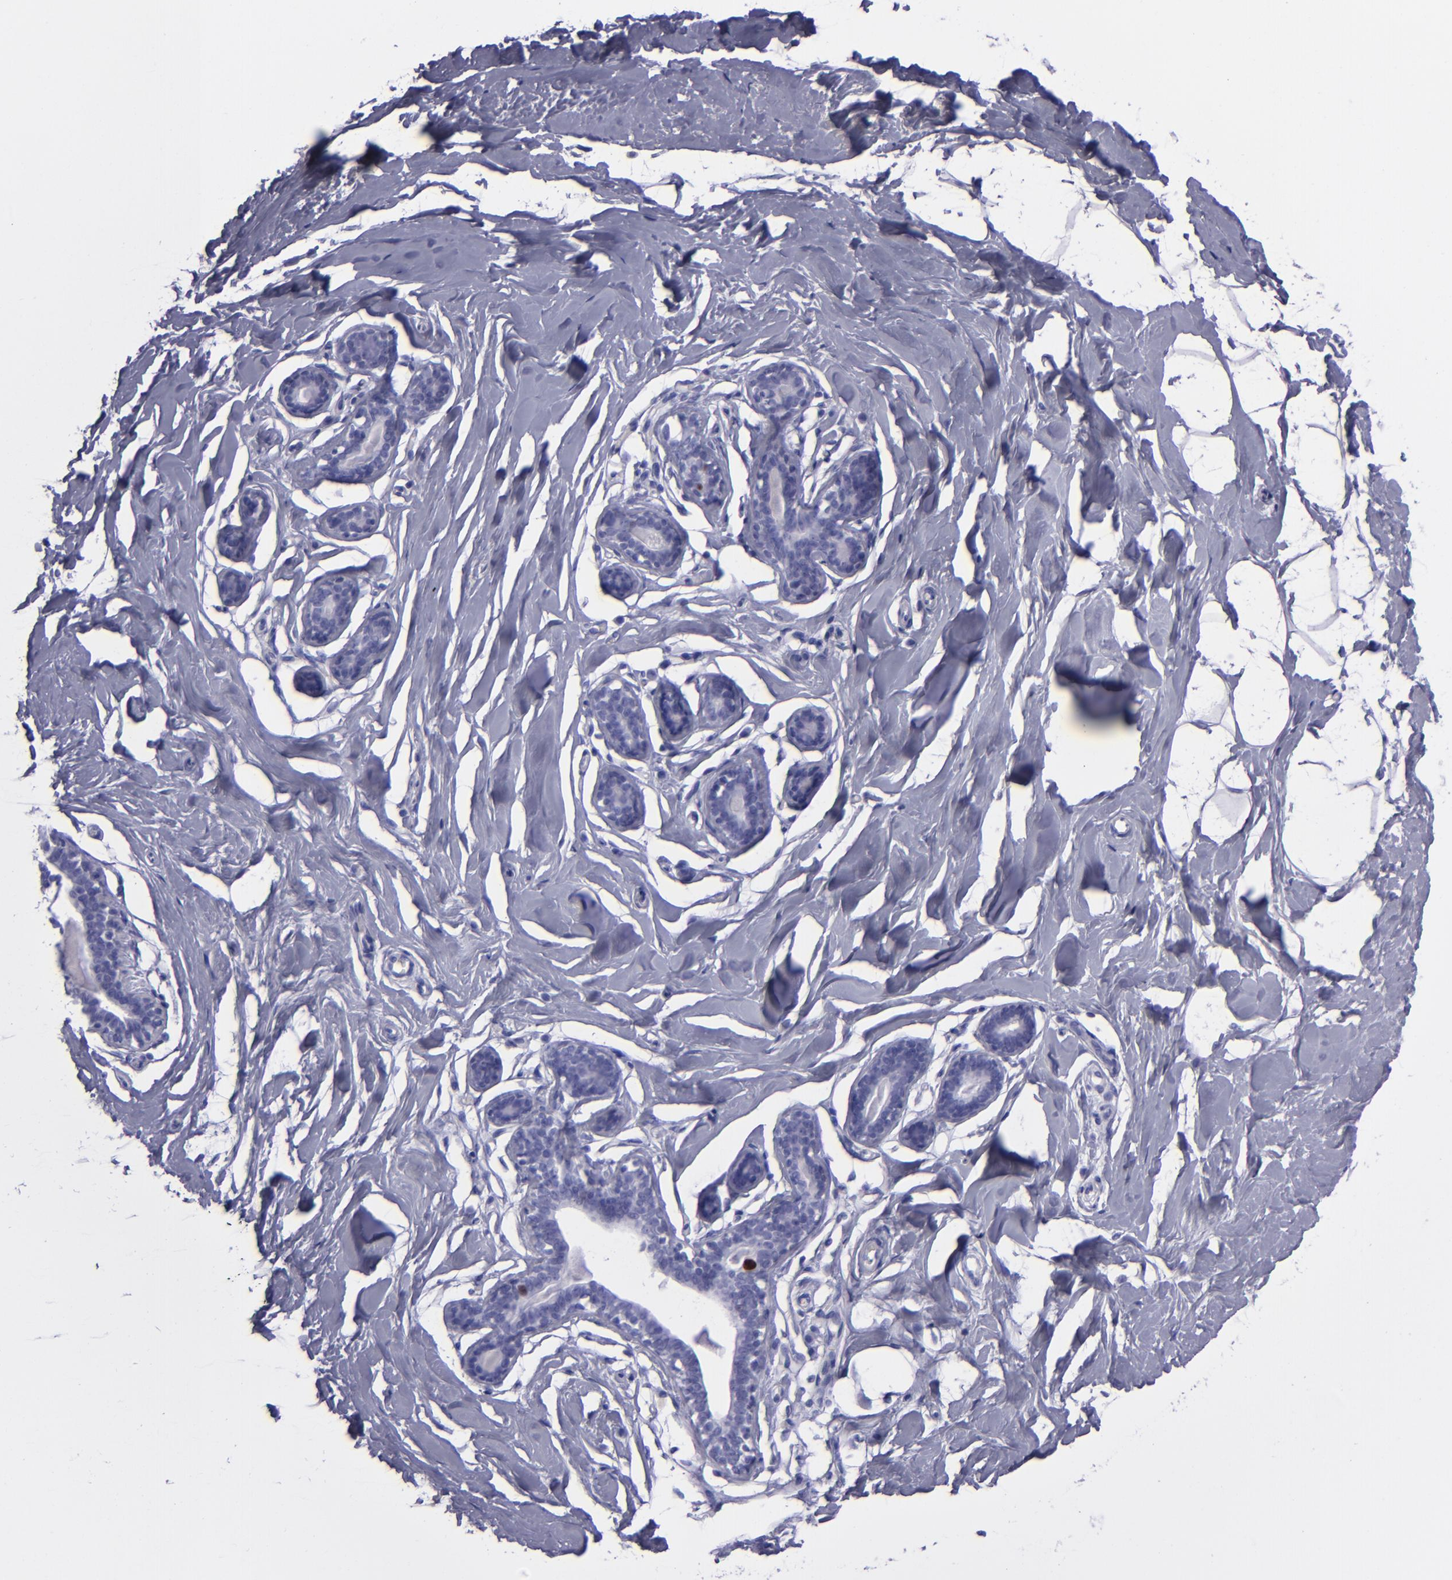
{"staining": {"intensity": "negative", "quantity": "none", "location": "none"}, "tissue": "breast", "cell_type": "Adipocytes", "image_type": "normal", "snomed": [{"axis": "morphology", "description": "Normal tissue, NOS"}, {"axis": "topography", "description": "Breast"}], "caption": "IHC histopathology image of benign breast: breast stained with DAB displays no significant protein positivity in adipocytes. The staining was performed using DAB to visualize the protein expression in brown, while the nuclei were stained in blue with hematoxylin (Magnification: 20x).", "gene": "TOP2A", "patient": {"sex": "female", "age": 23}}